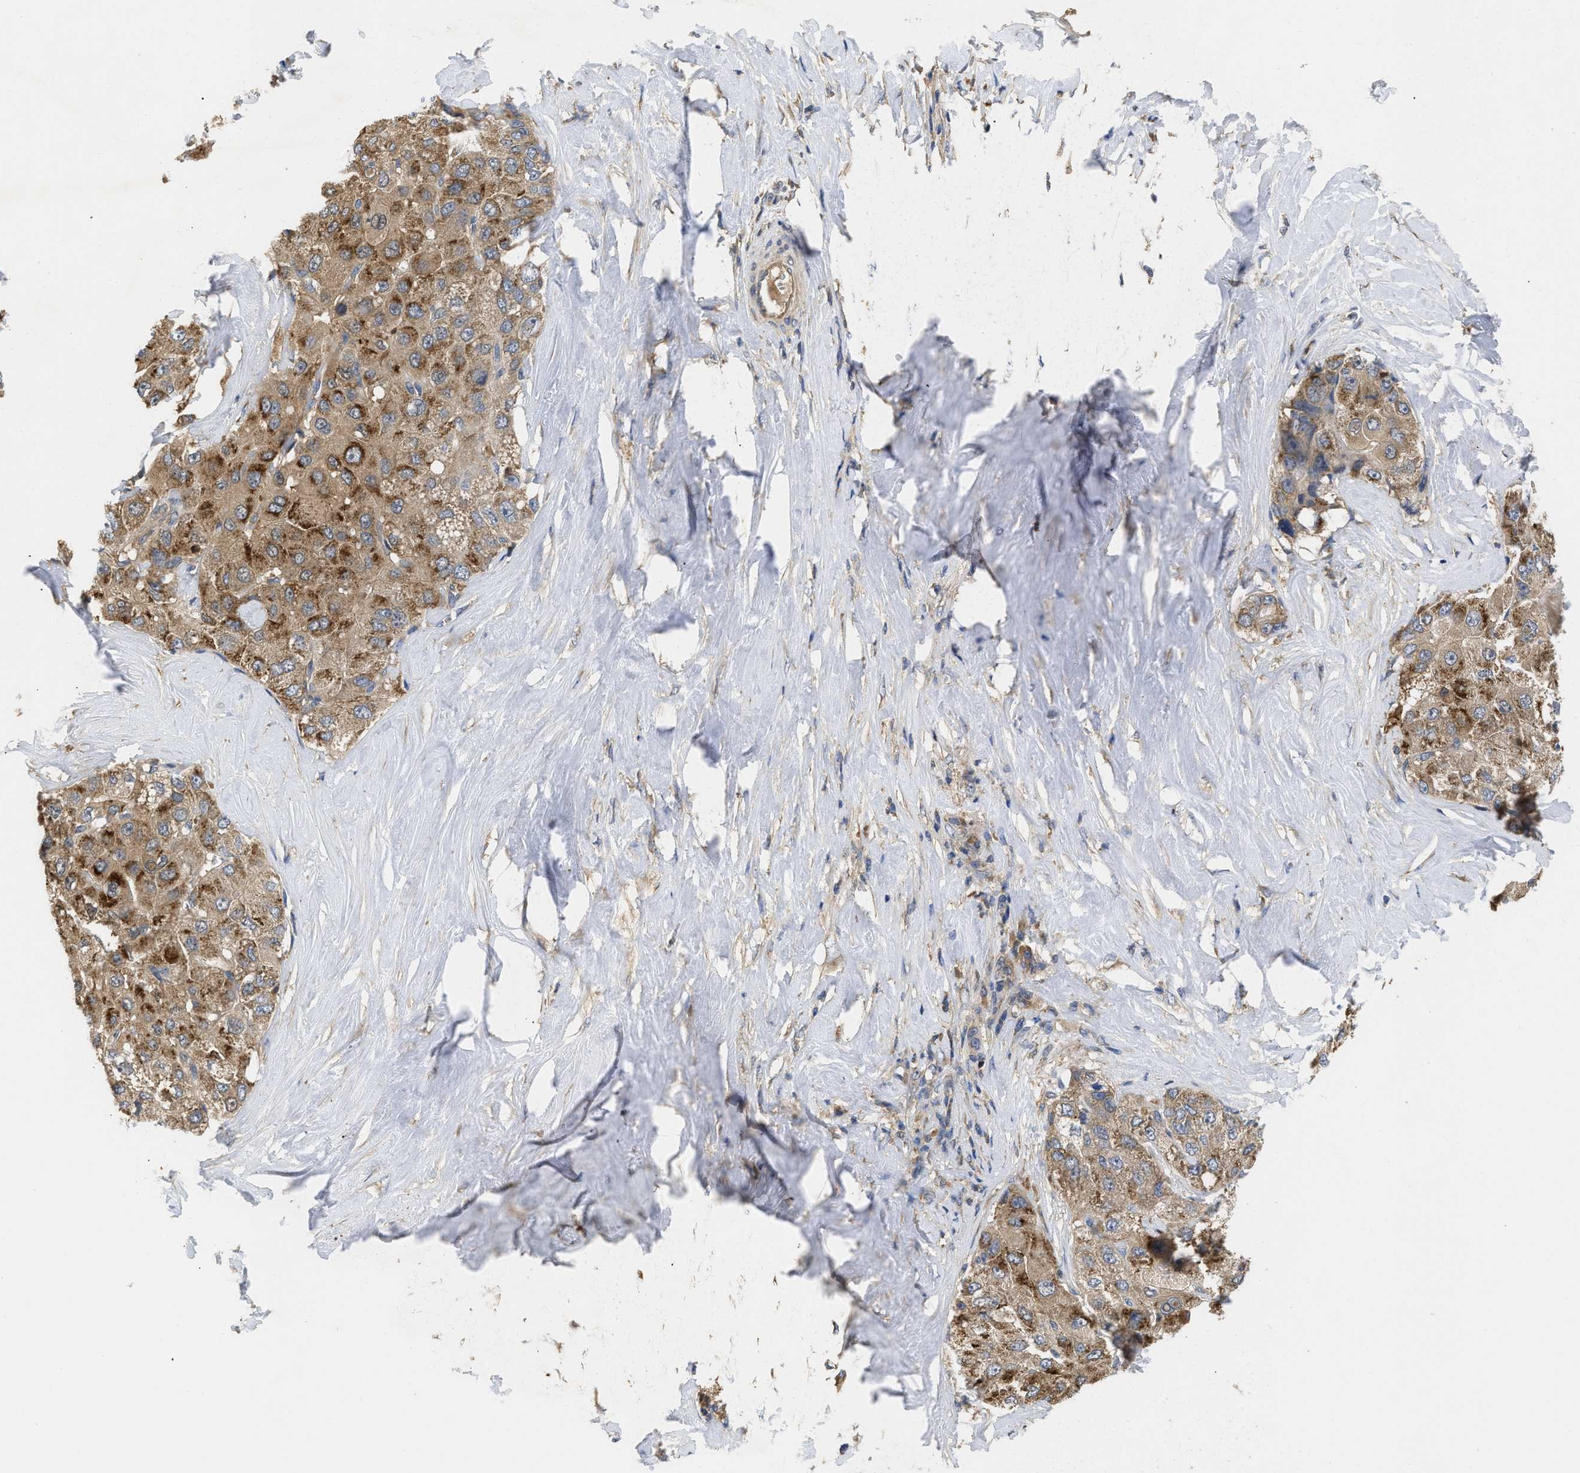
{"staining": {"intensity": "moderate", "quantity": ">75%", "location": "cytoplasmic/membranous"}, "tissue": "liver cancer", "cell_type": "Tumor cells", "image_type": "cancer", "snomed": [{"axis": "morphology", "description": "Carcinoma, Hepatocellular, NOS"}, {"axis": "topography", "description": "Liver"}], "caption": "Immunohistochemical staining of hepatocellular carcinoma (liver) shows moderate cytoplasmic/membranous protein staining in about >75% of tumor cells. (DAB IHC, brown staining for protein, blue staining for nuclei).", "gene": "RNF216", "patient": {"sex": "male", "age": 80}}